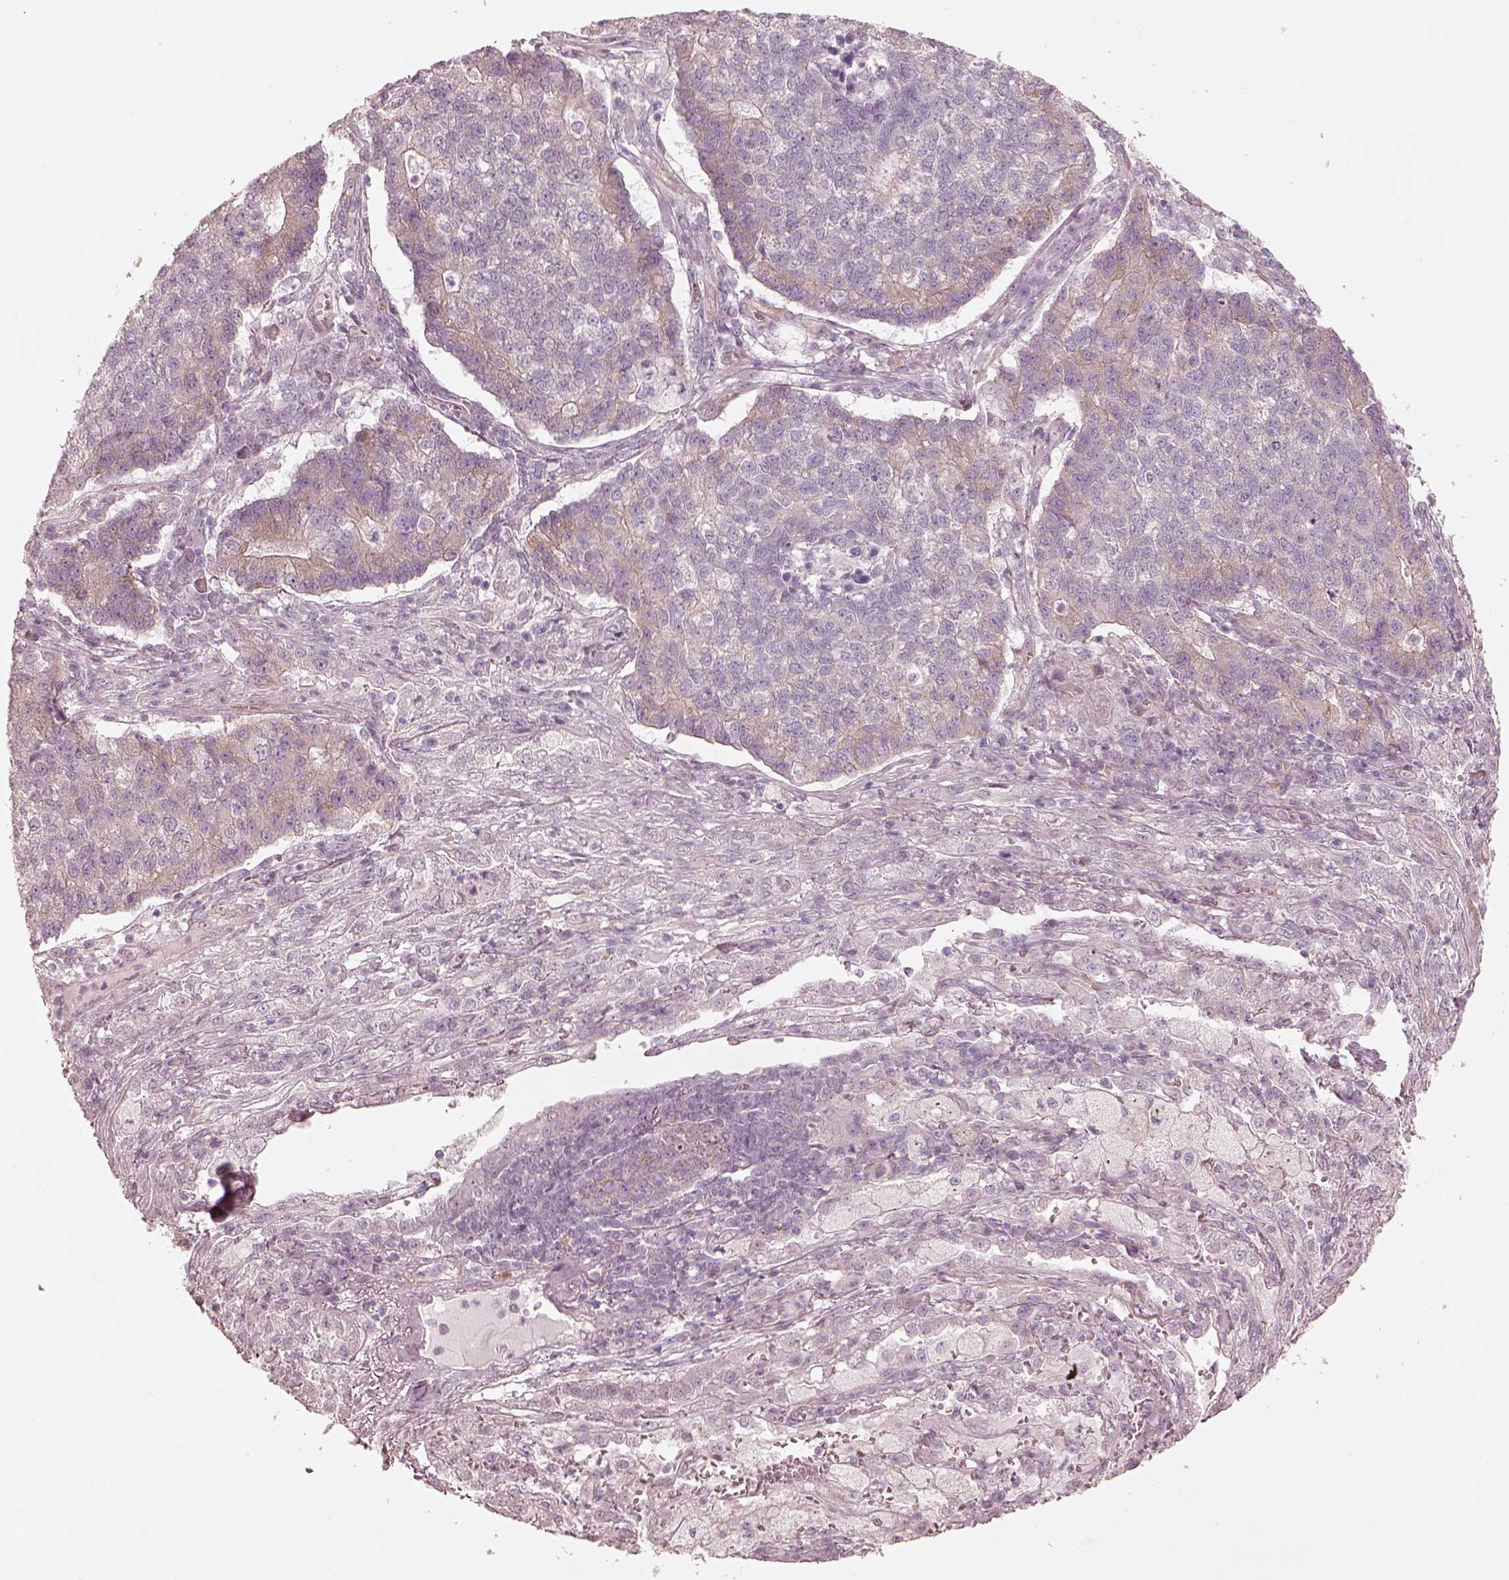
{"staining": {"intensity": "negative", "quantity": "none", "location": "none"}, "tissue": "lung cancer", "cell_type": "Tumor cells", "image_type": "cancer", "snomed": [{"axis": "morphology", "description": "Adenocarcinoma, NOS"}, {"axis": "topography", "description": "Lung"}], "caption": "Tumor cells are negative for brown protein staining in lung adenocarcinoma.", "gene": "RAB3C", "patient": {"sex": "male", "age": 57}}